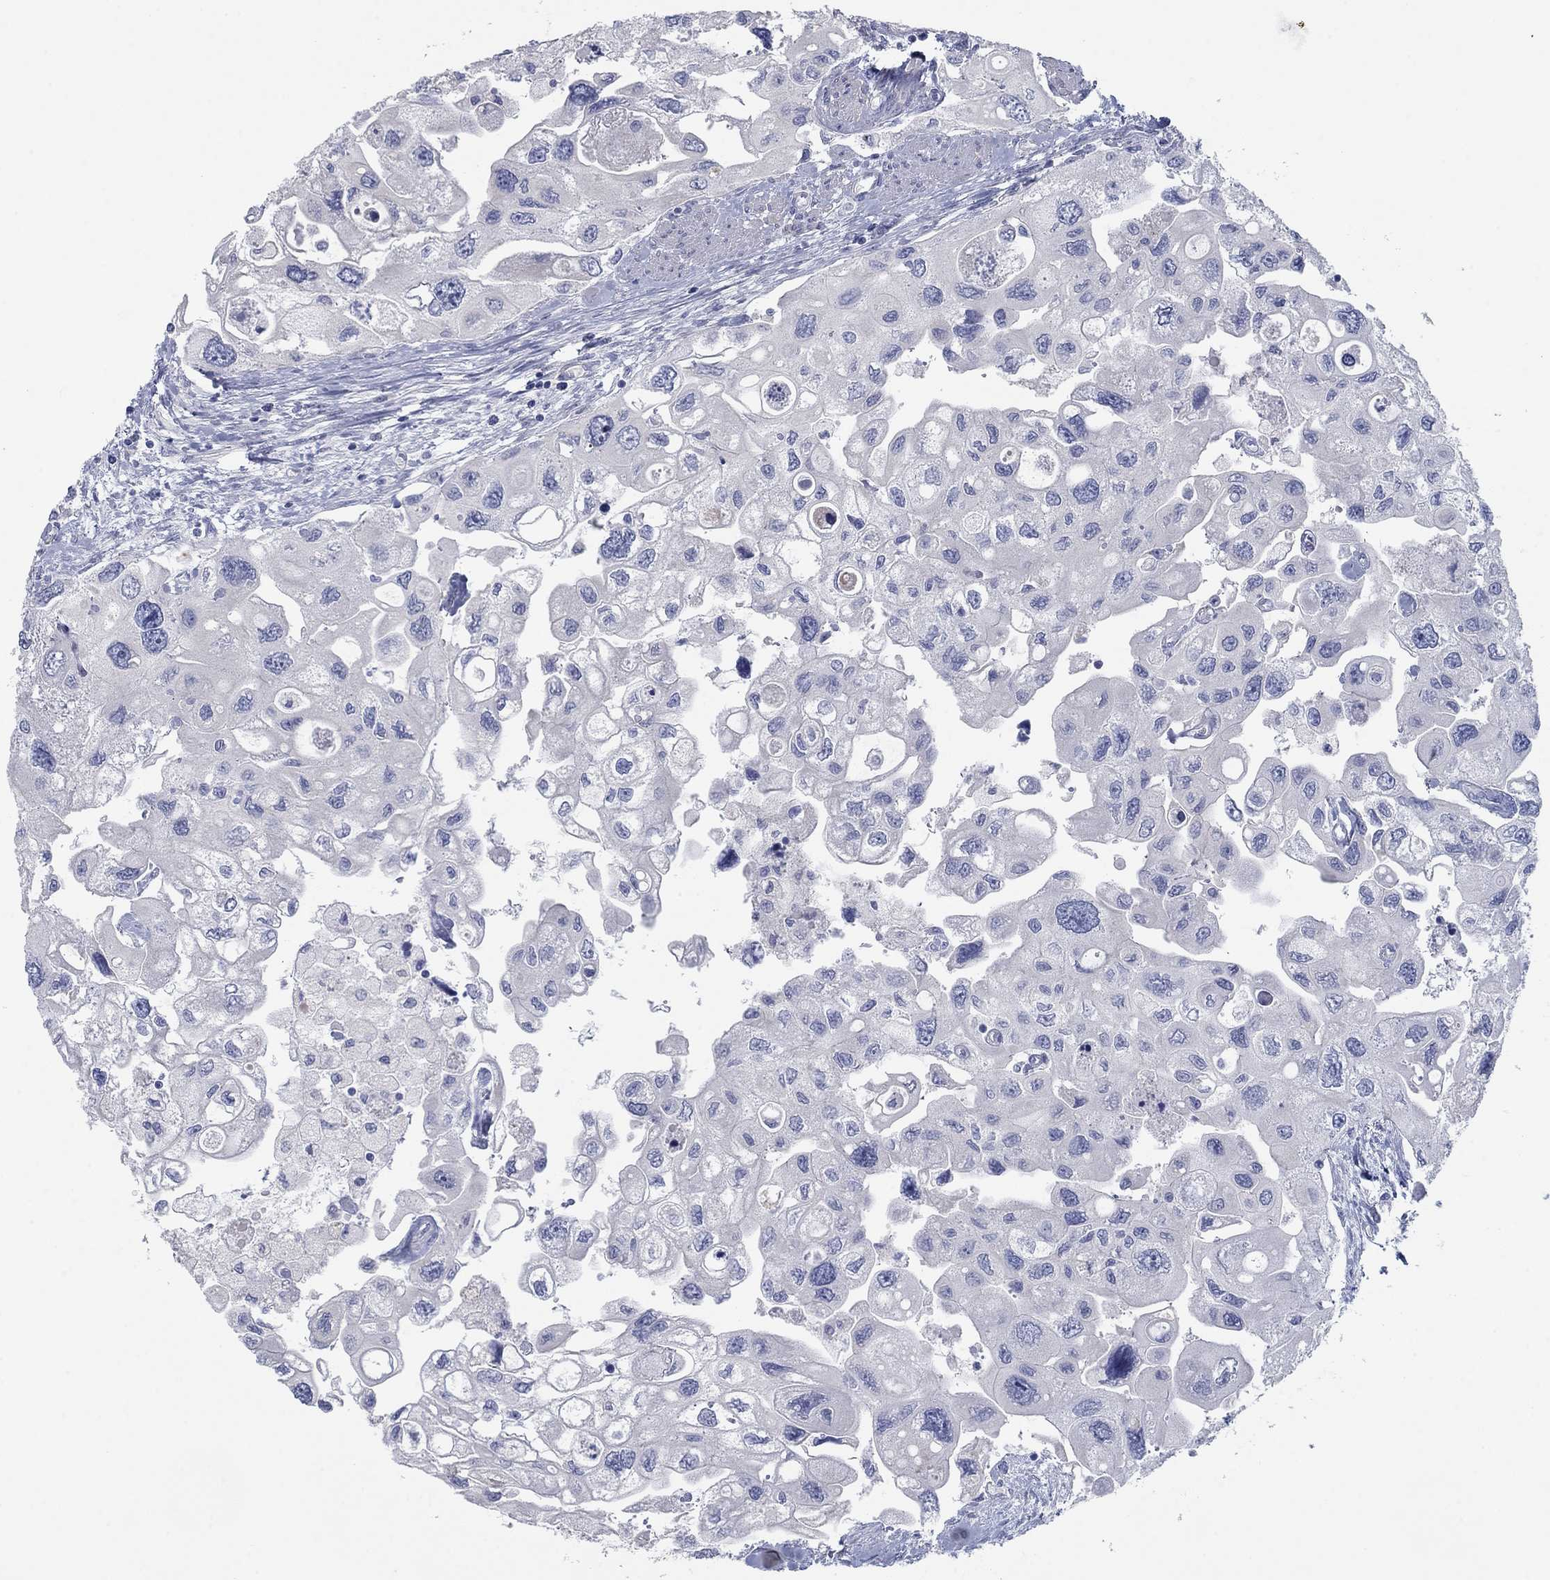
{"staining": {"intensity": "negative", "quantity": "none", "location": "none"}, "tissue": "urothelial cancer", "cell_type": "Tumor cells", "image_type": "cancer", "snomed": [{"axis": "morphology", "description": "Urothelial carcinoma, High grade"}, {"axis": "topography", "description": "Urinary bladder"}], "caption": "This is a histopathology image of IHC staining of urothelial cancer, which shows no expression in tumor cells.", "gene": "APOC3", "patient": {"sex": "male", "age": 59}}